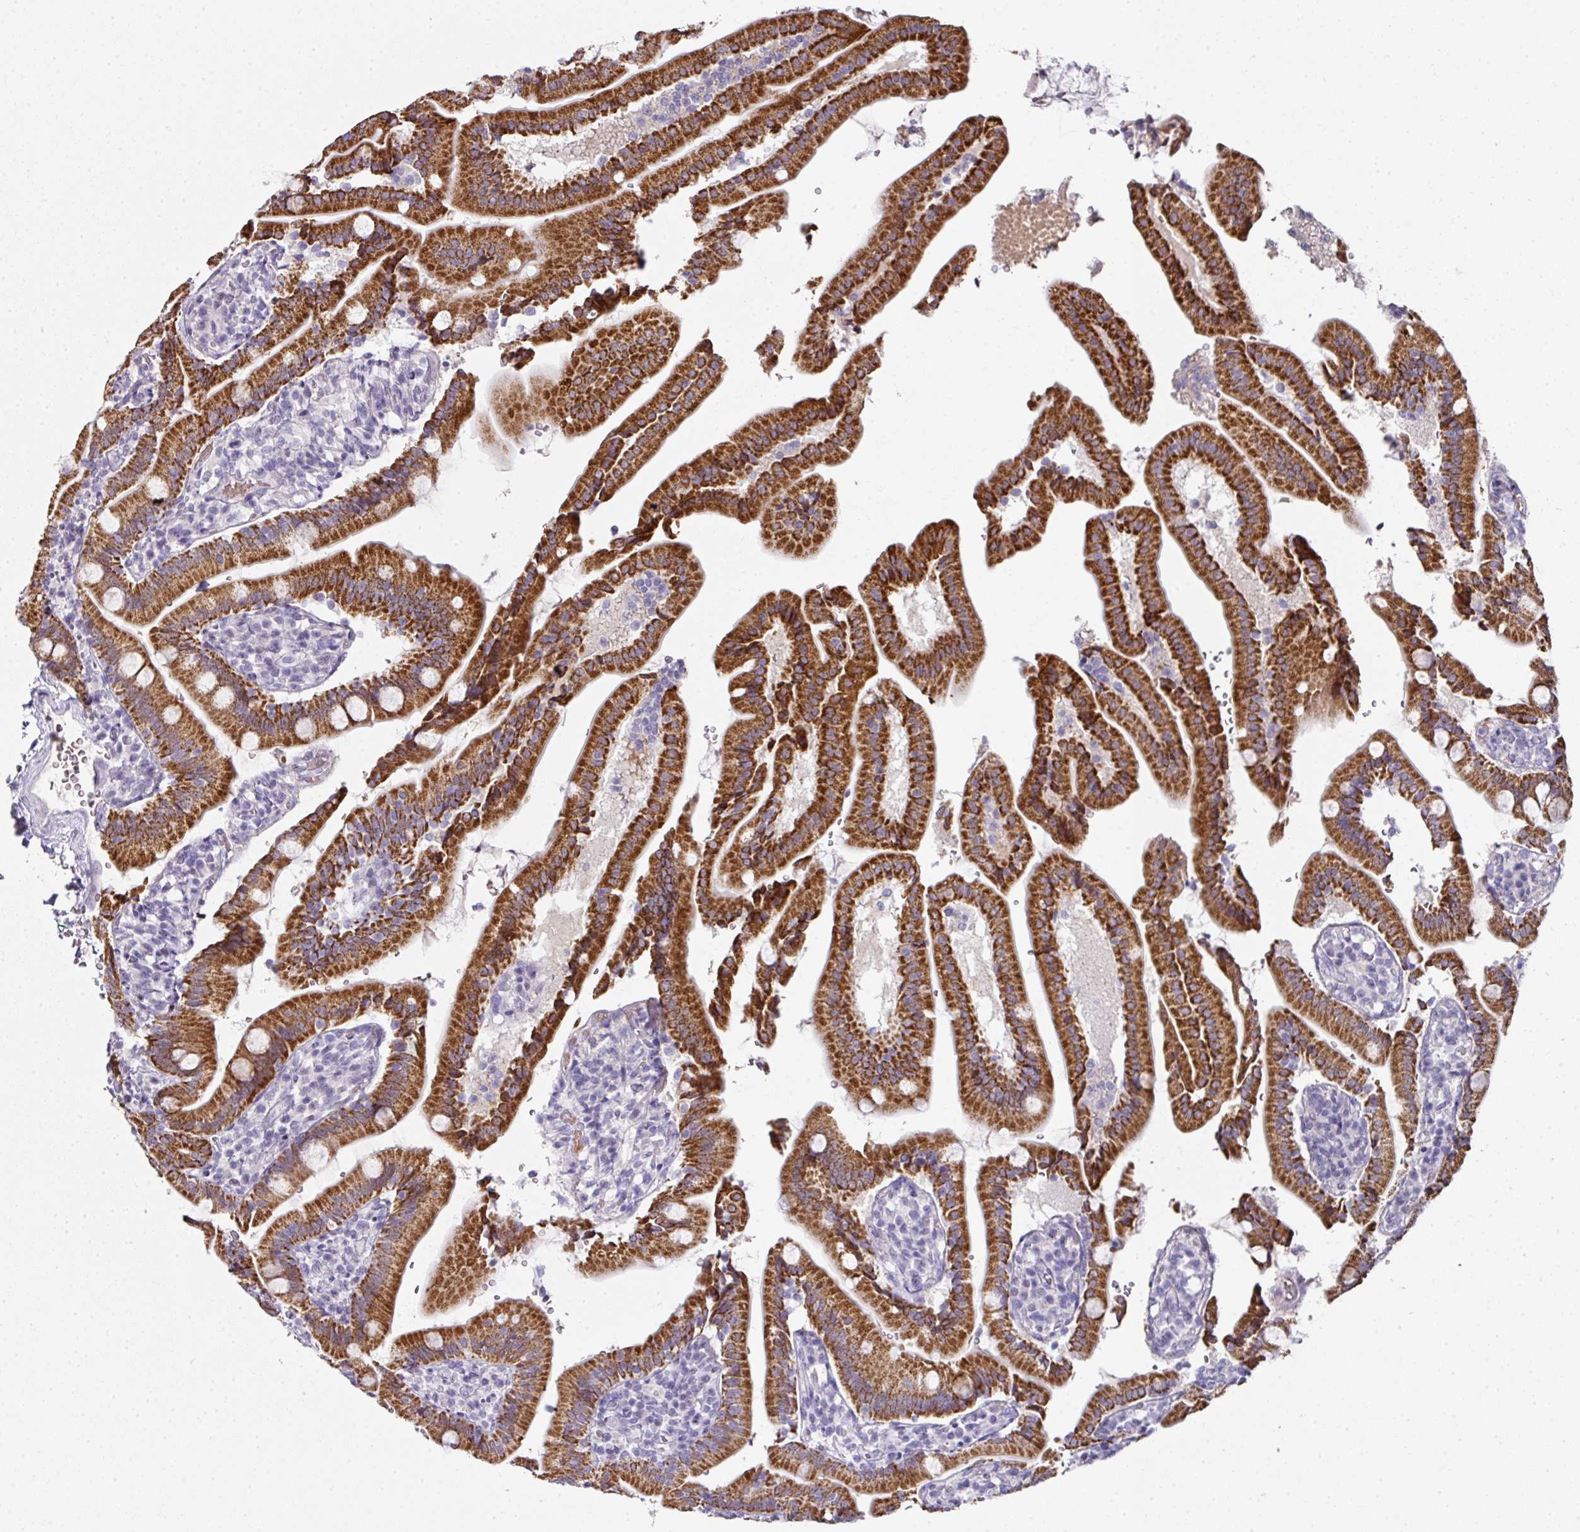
{"staining": {"intensity": "strong", "quantity": ">75%", "location": "cytoplasmic/membranous"}, "tissue": "duodenum", "cell_type": "Glandular cells", "image_type": "normal", "snomed": [{"axis": "morphology", "description": "Normal tissue, NOS"}, {"axis": "topography", "description": "Duodenum"}], "caption": "A high amount of strong cytoplasmic/membranous expression is present in approximately >75% of glandular cells in unremarkable duodenum. (brown staining indicates protein expression, while blue staining denotes nuclei).", "gene": "ANKRD18A", "patient": {"sex": "female", "age": 67}}